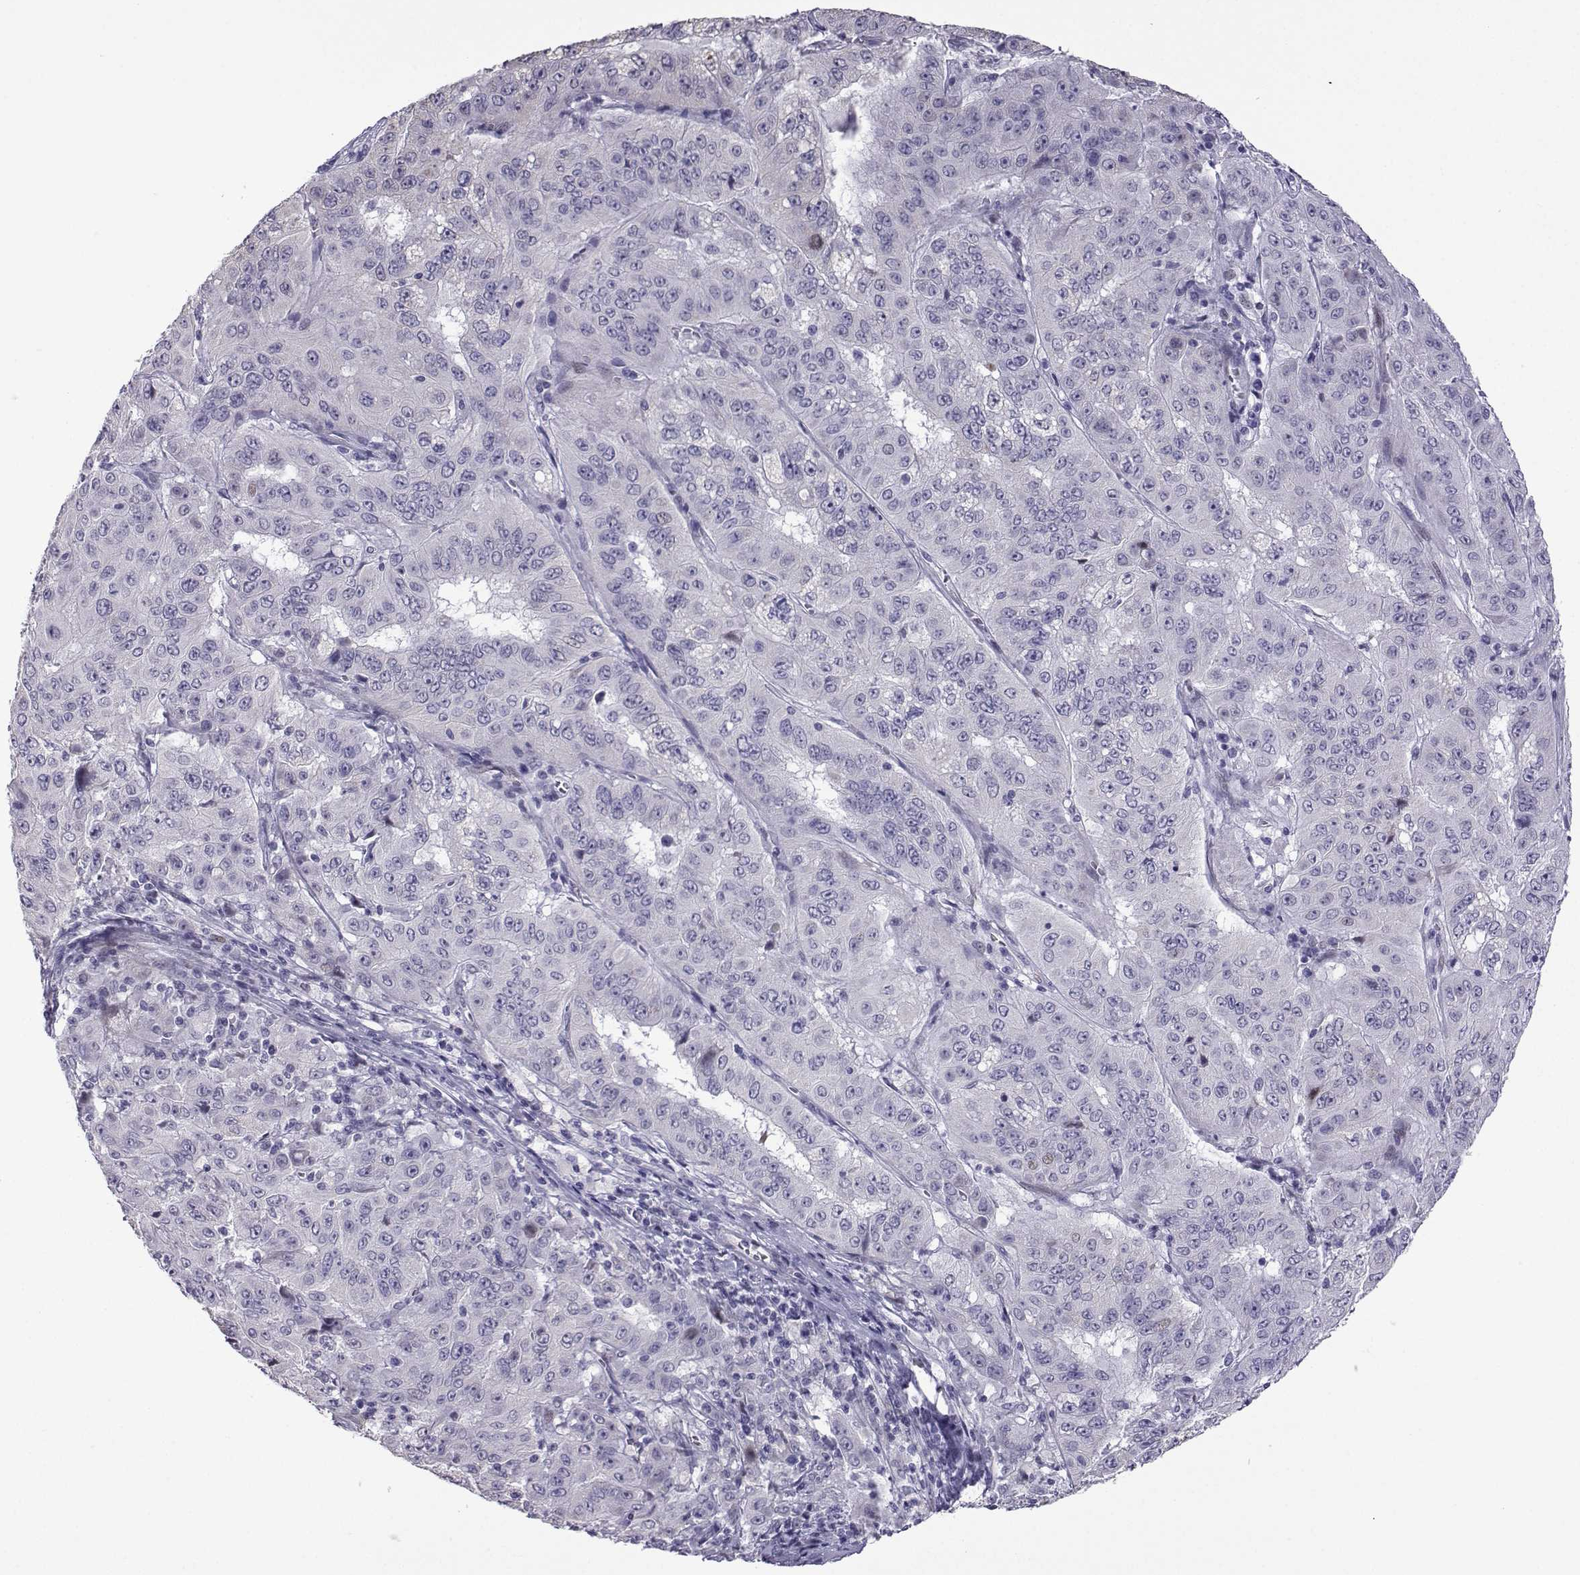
{"staining": {"intensity": "negative", "quantity": "none", "location": "none"}, "tissue": "pancreatic cancer", "cell_type": "Tumor cells", "image_type": "cancer", "snomed": [{"axis": "morphology", "description": "Adenocarcinoma, NOS"}, {"axis": "topography", "description": "Pancreas"}], "caption": "This is an IHC photomicrograph of human adenocarcinoma (pancreatic). There is no expression in tumor cells.", "gene": "CFAP70", "patient": {"sex": "male", "age": 63}}